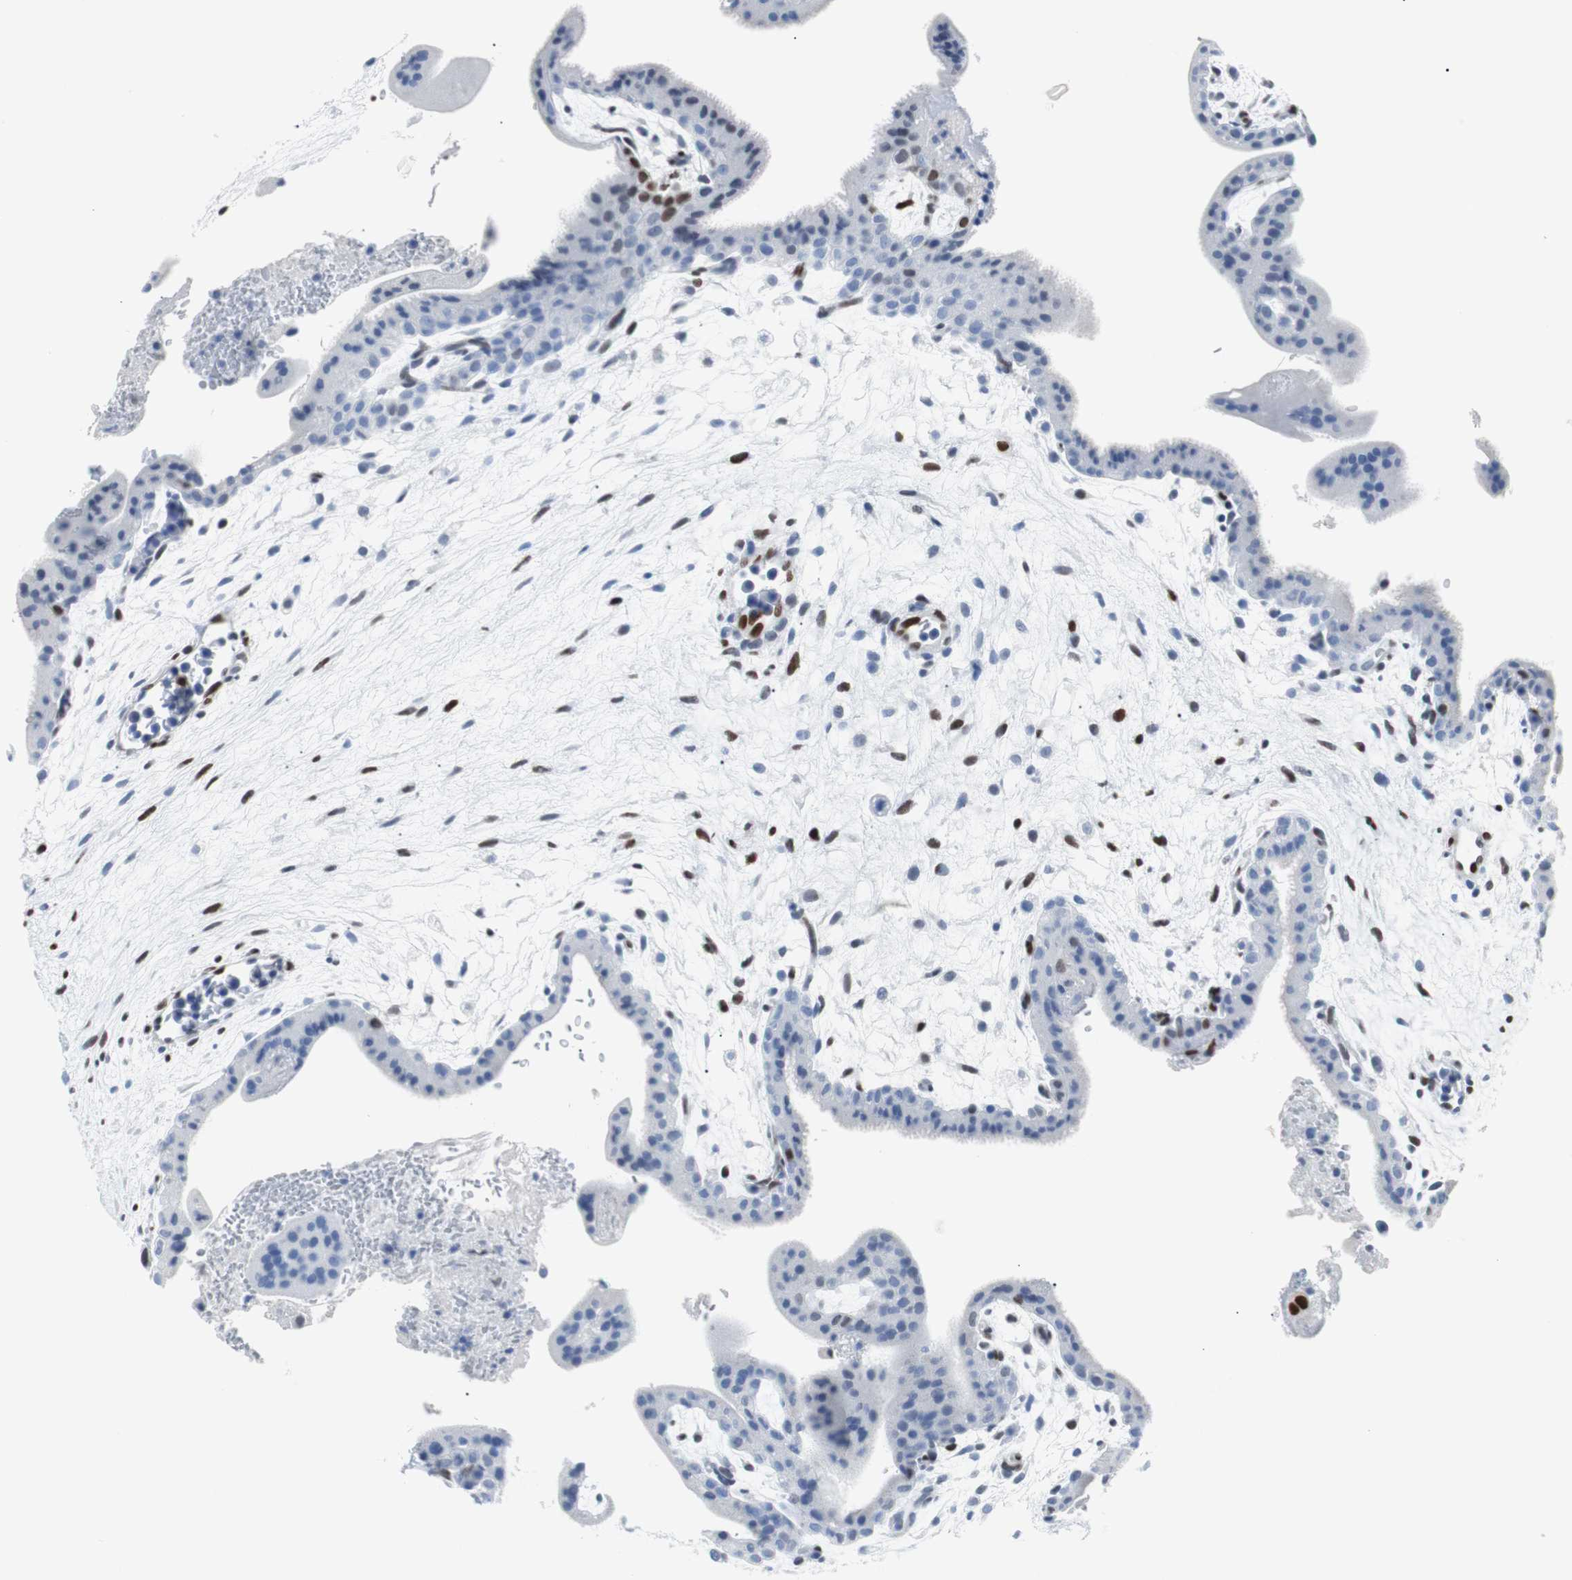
{"staining": {"intensity": "strong", "quantity": "<25%", "location": "nuclear"}, "tissue": "placenta", "cell_type": "Decidual cells", "image_type": "normal", "snomed": [{"axis": "morphology", "description": "Normal tissue, NOS"}, {"axis": "topography", "description": "Placenta"}], "caption": "The immunohistochemical stain highlights strong nuclear staining in decidual cells of unremarkable placenta.", "gene": "JUN", "patient": {"sex": "female", "age": 35}}